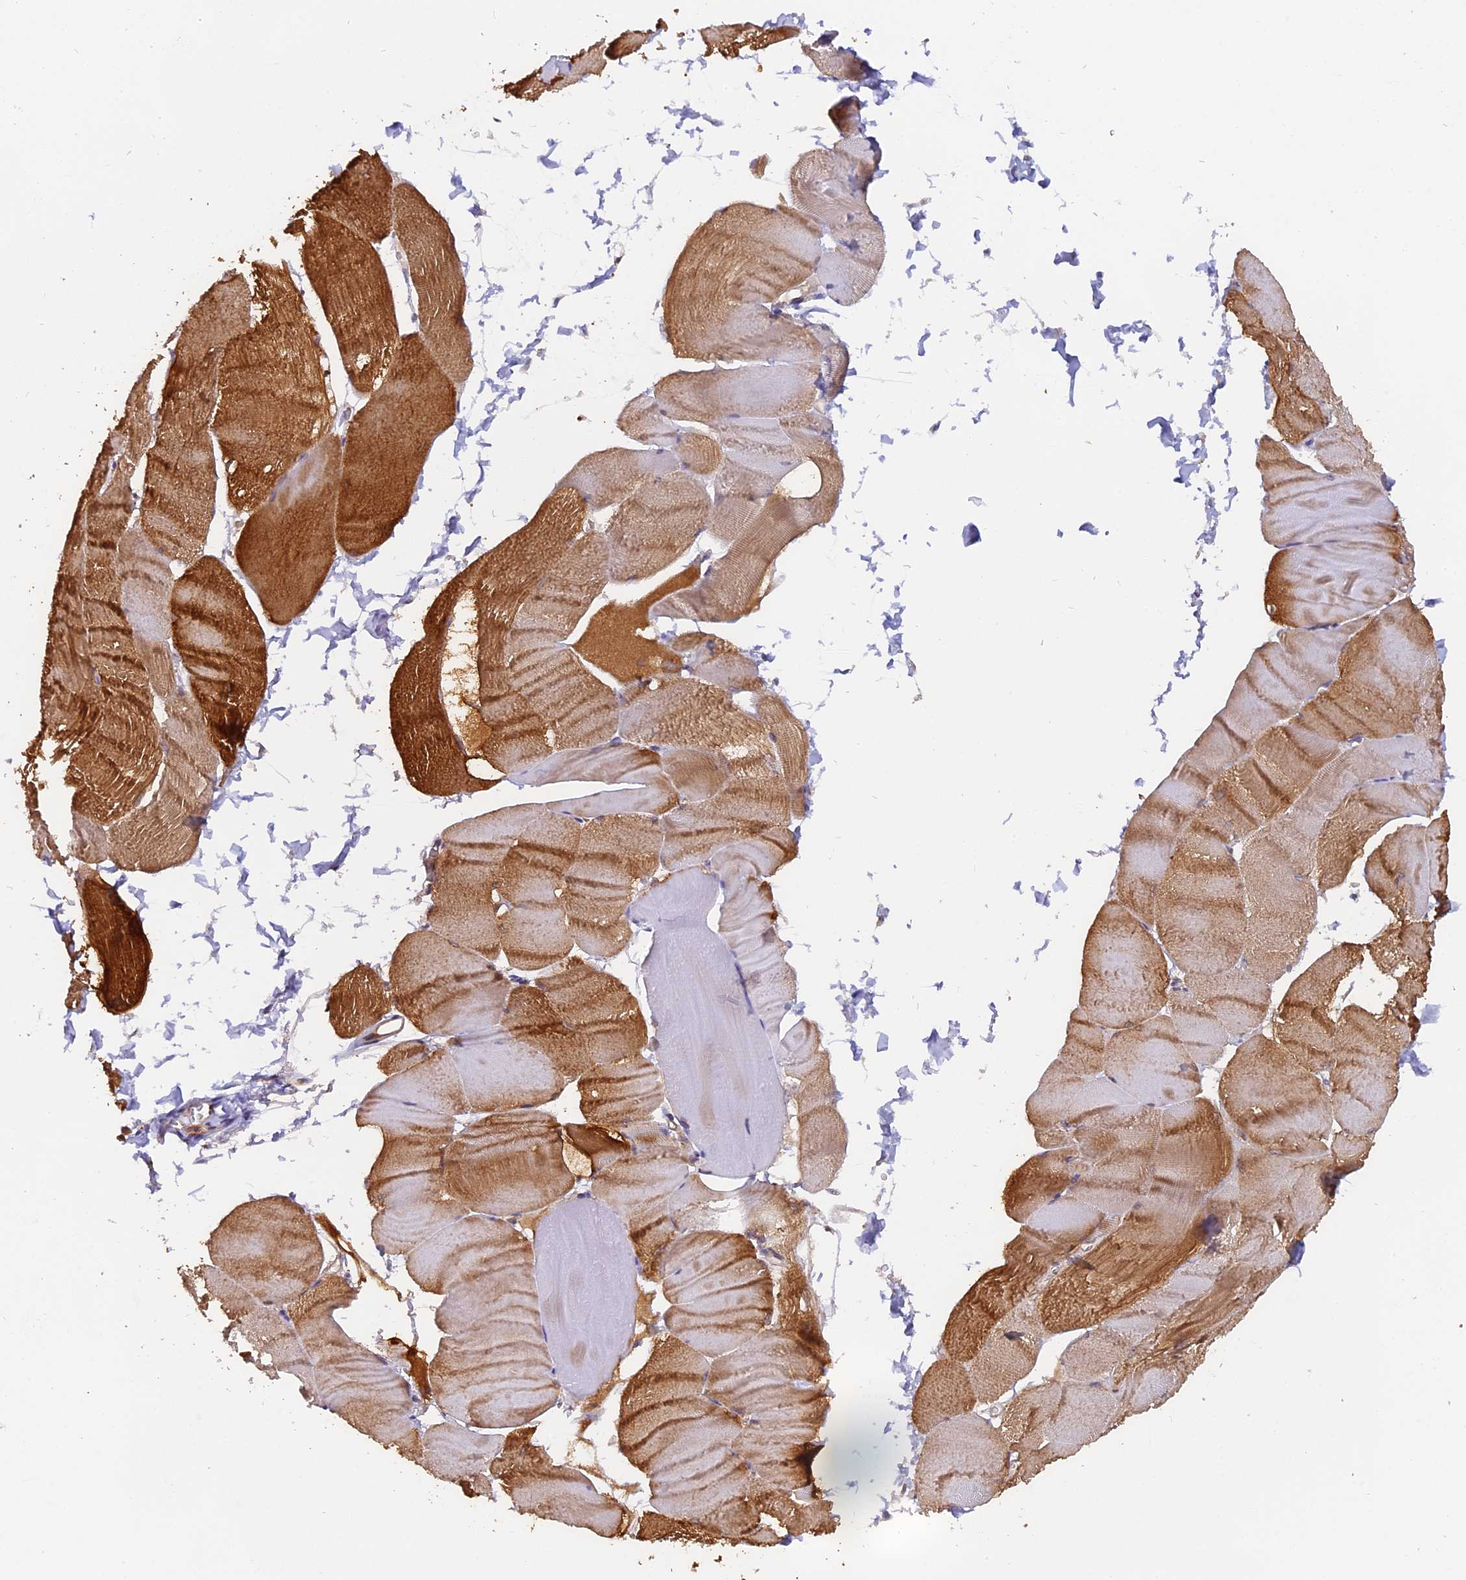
{"staining": {"intensity": "moderate", "quantity": ">75%", "location": "cytoplasmic/membranous"}, "tissue": "skeletal muscle", "cell_type": "Myocytes", "image_type": "normal", "snomed": [{"axis": "morphology", "description": "Normal tissue, NOS"}, {"axis": "morphology", "description": "Basal cell carcinoma"}, {"axis": "topography", "description": "Skeletal muscle"}], "caption": "Skeletal muscle stained with DAB immunohistochemistry (IHC) shows medium levels of moderate cytoplasmic/membranous positivity in about >75% of myocytes. (DAB (3,3'-diaminobenzidine) IHC with brightfield microscopy, high magnification).", "gene": "FAM118B", "patient": {"sex": "female", "age": 64}}